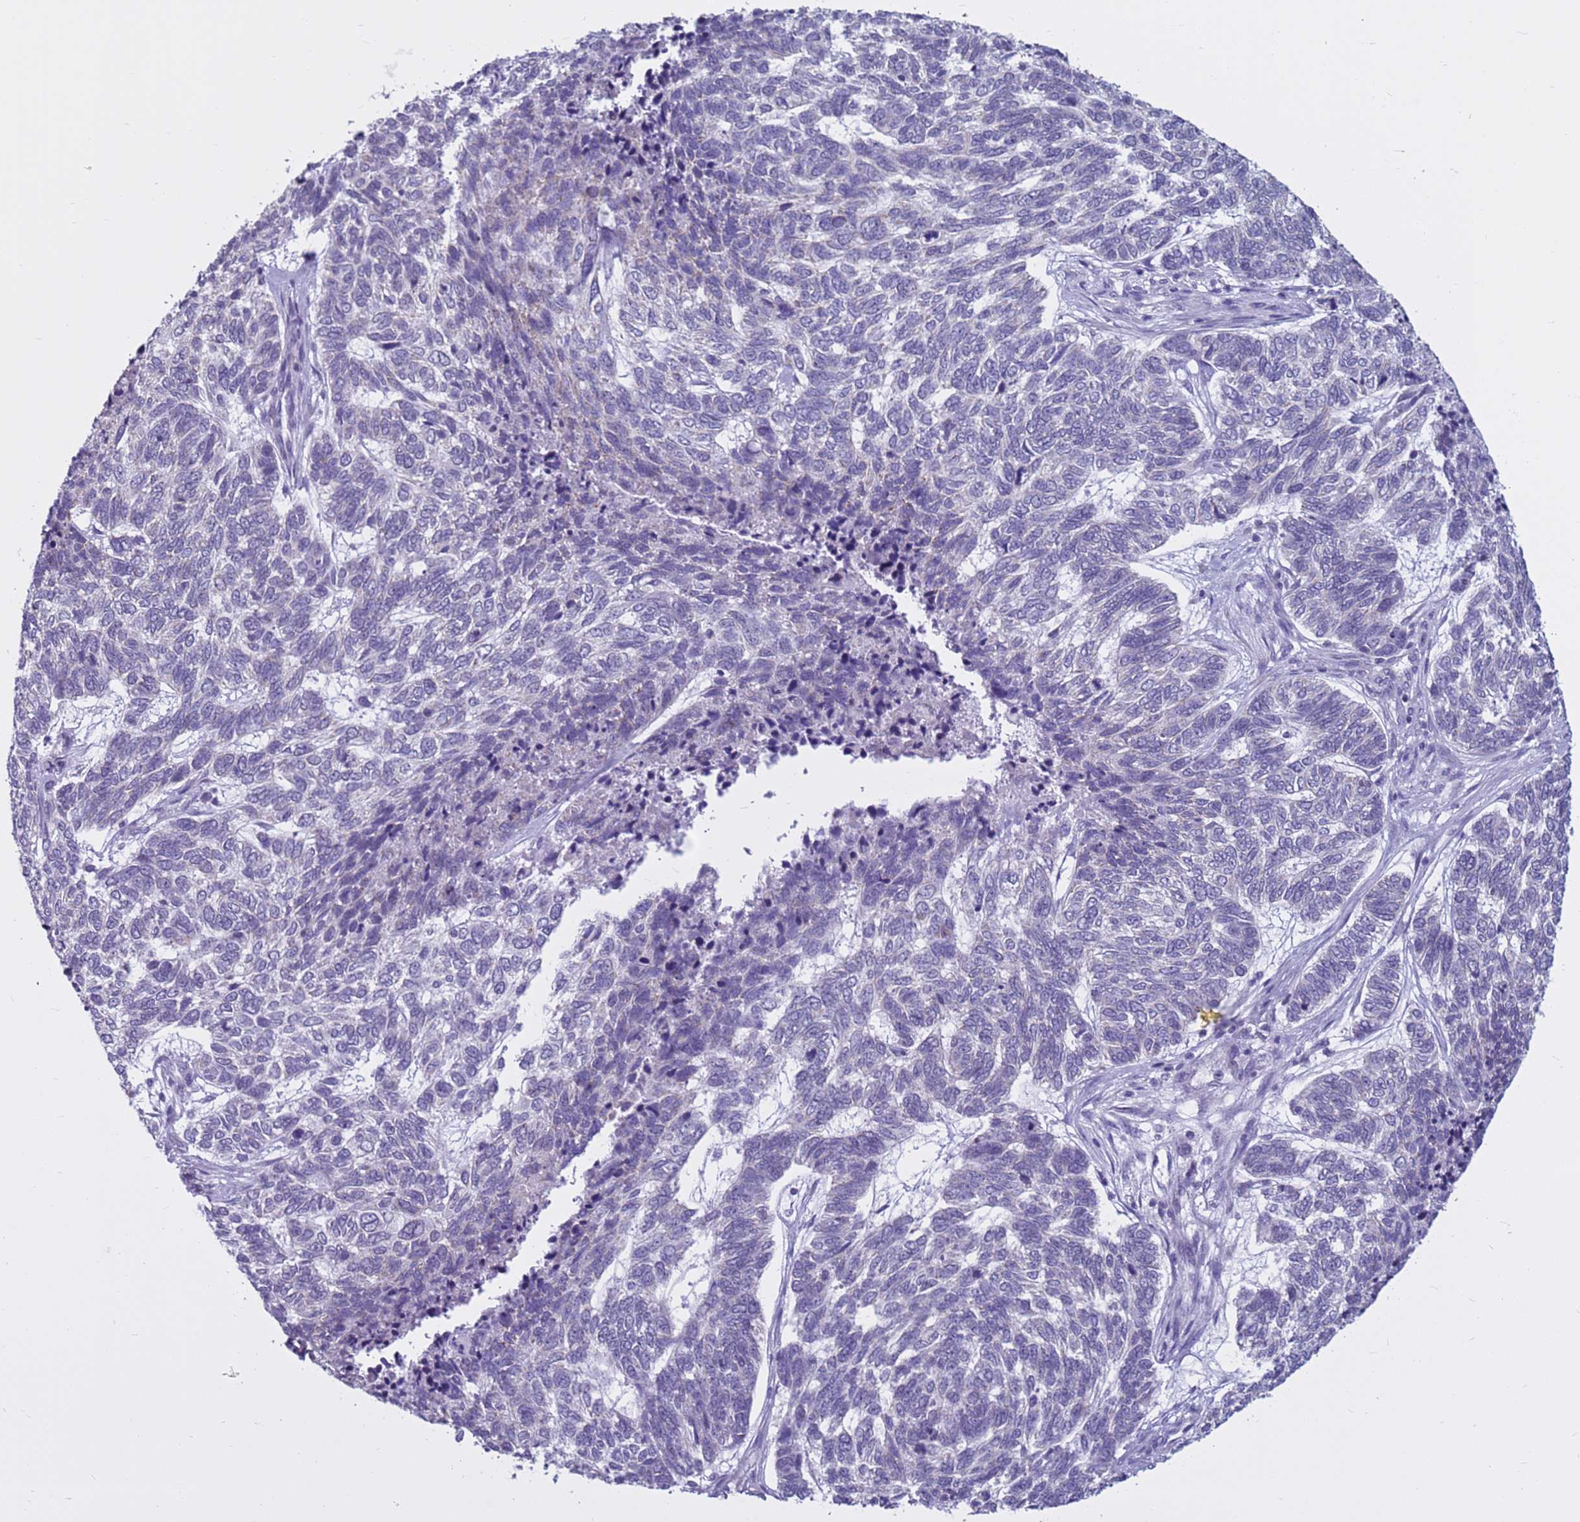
{"staining": {"intensity": "negative", "quantity": "none", "location": "none"}, "tissue": "skin cancer", "cell_type": "Tumor cells", "image_type": "cancer", "snomed": [{"axis": "morphology", "description": "Basal cell carcinoma"}, {"axis": "topography", "description": "Skin"}], "caption": "Tumor cells are negative for brown protein staining in skin cancer (basal cell carcinoma).", "gene": "CDK2AP2", "patient": {"sex": "female", "age": 65}}